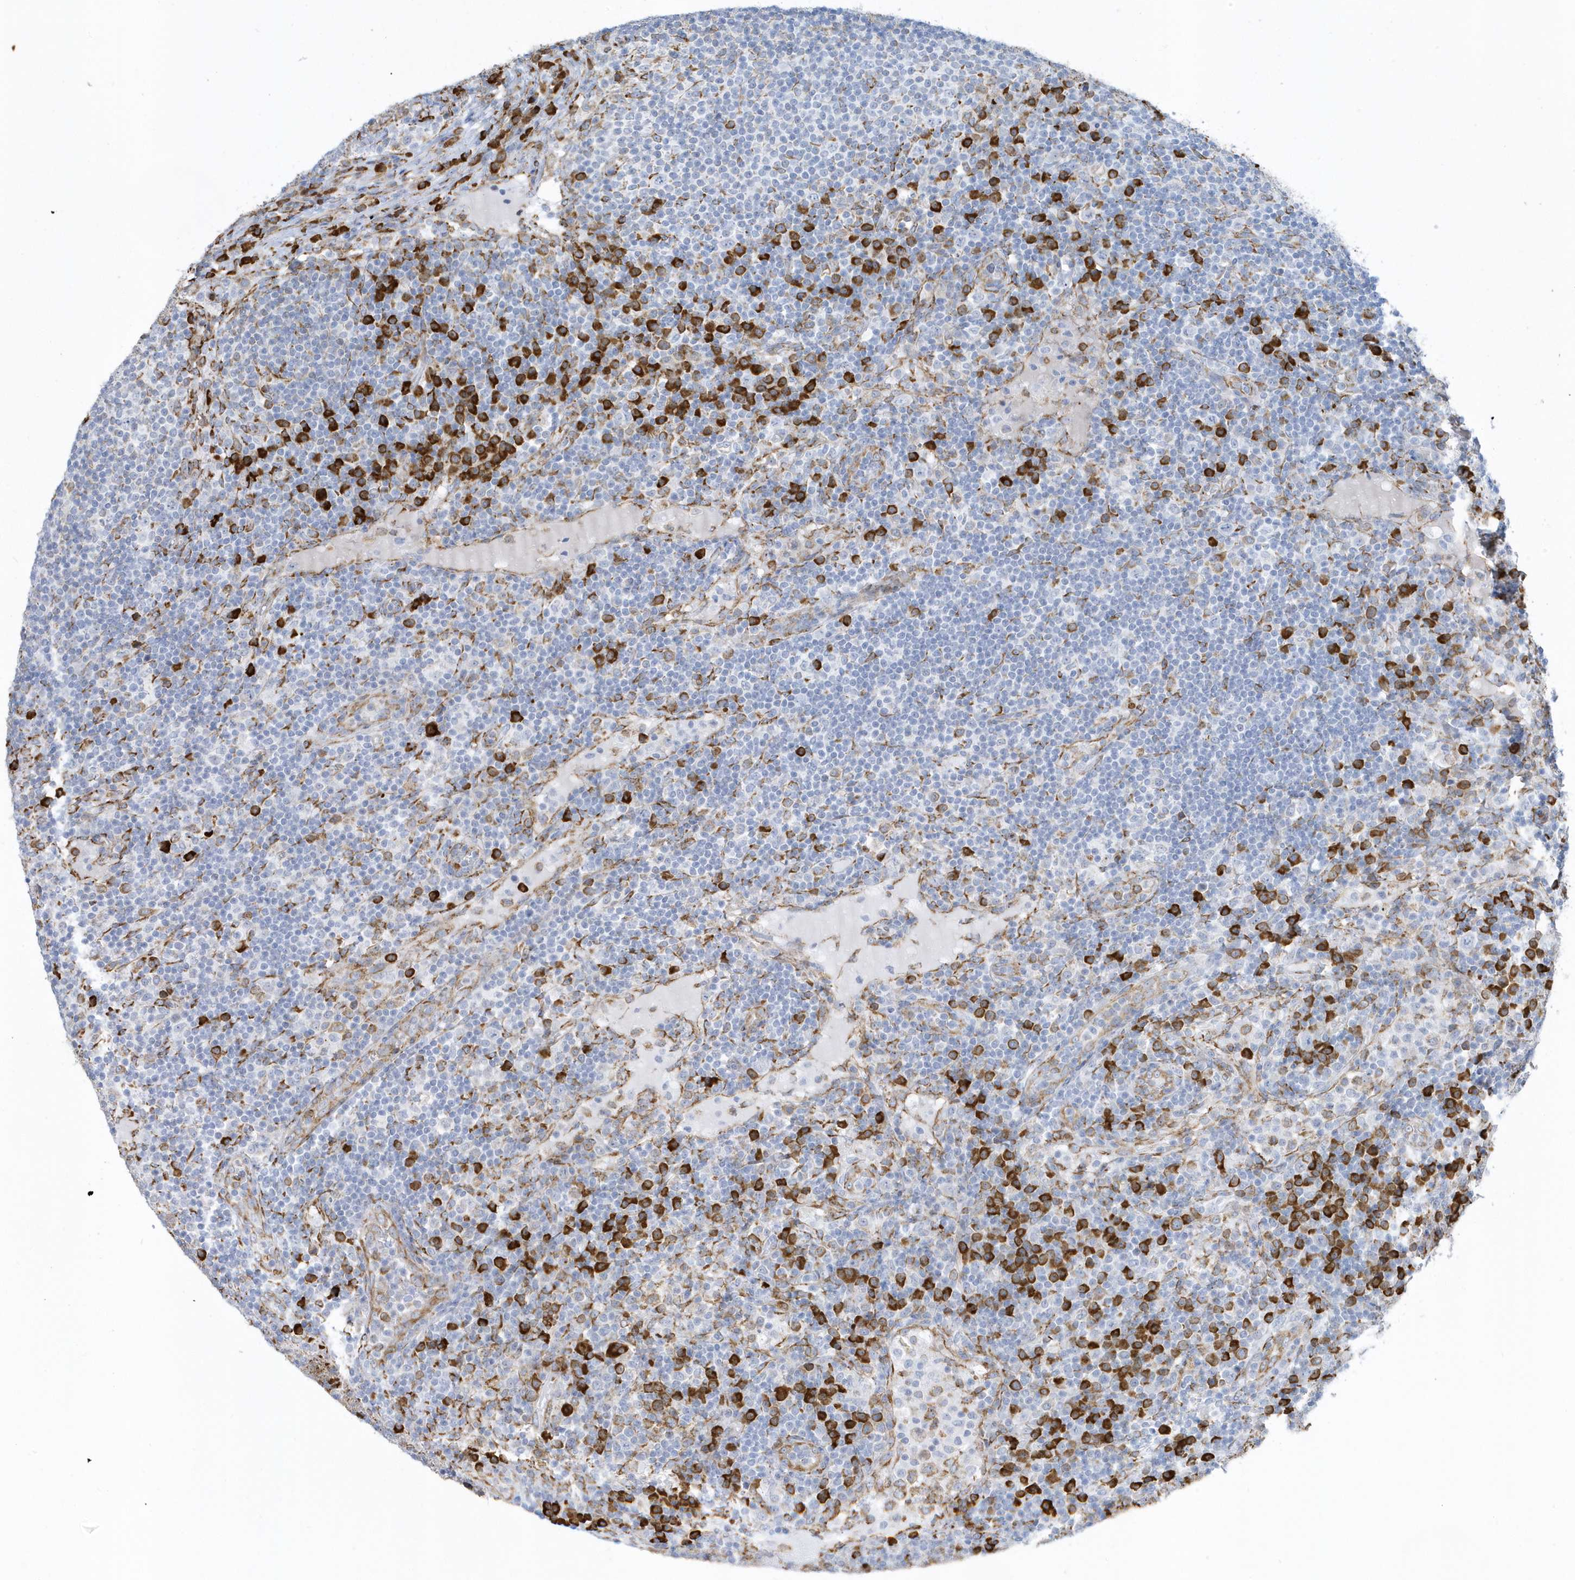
{"staining": {"intensity": "negative", "quantity": "none", "location": "none"}, "tissue": "lymph node", "cell_type": "Germinal center cells", "image_type": "normal", "snomed": [{"axis": "morphology", "description": "Normal tissue, NOS"}, {"axis": "topography", "description": "Lymph node"}], "caption": "Lymph node stained for a protein using immunohistochemistry (IHC) exhibits no expression germinal center cells.", "gene": "DCAF1", "patient": {"sex": "female", "age": 53}}